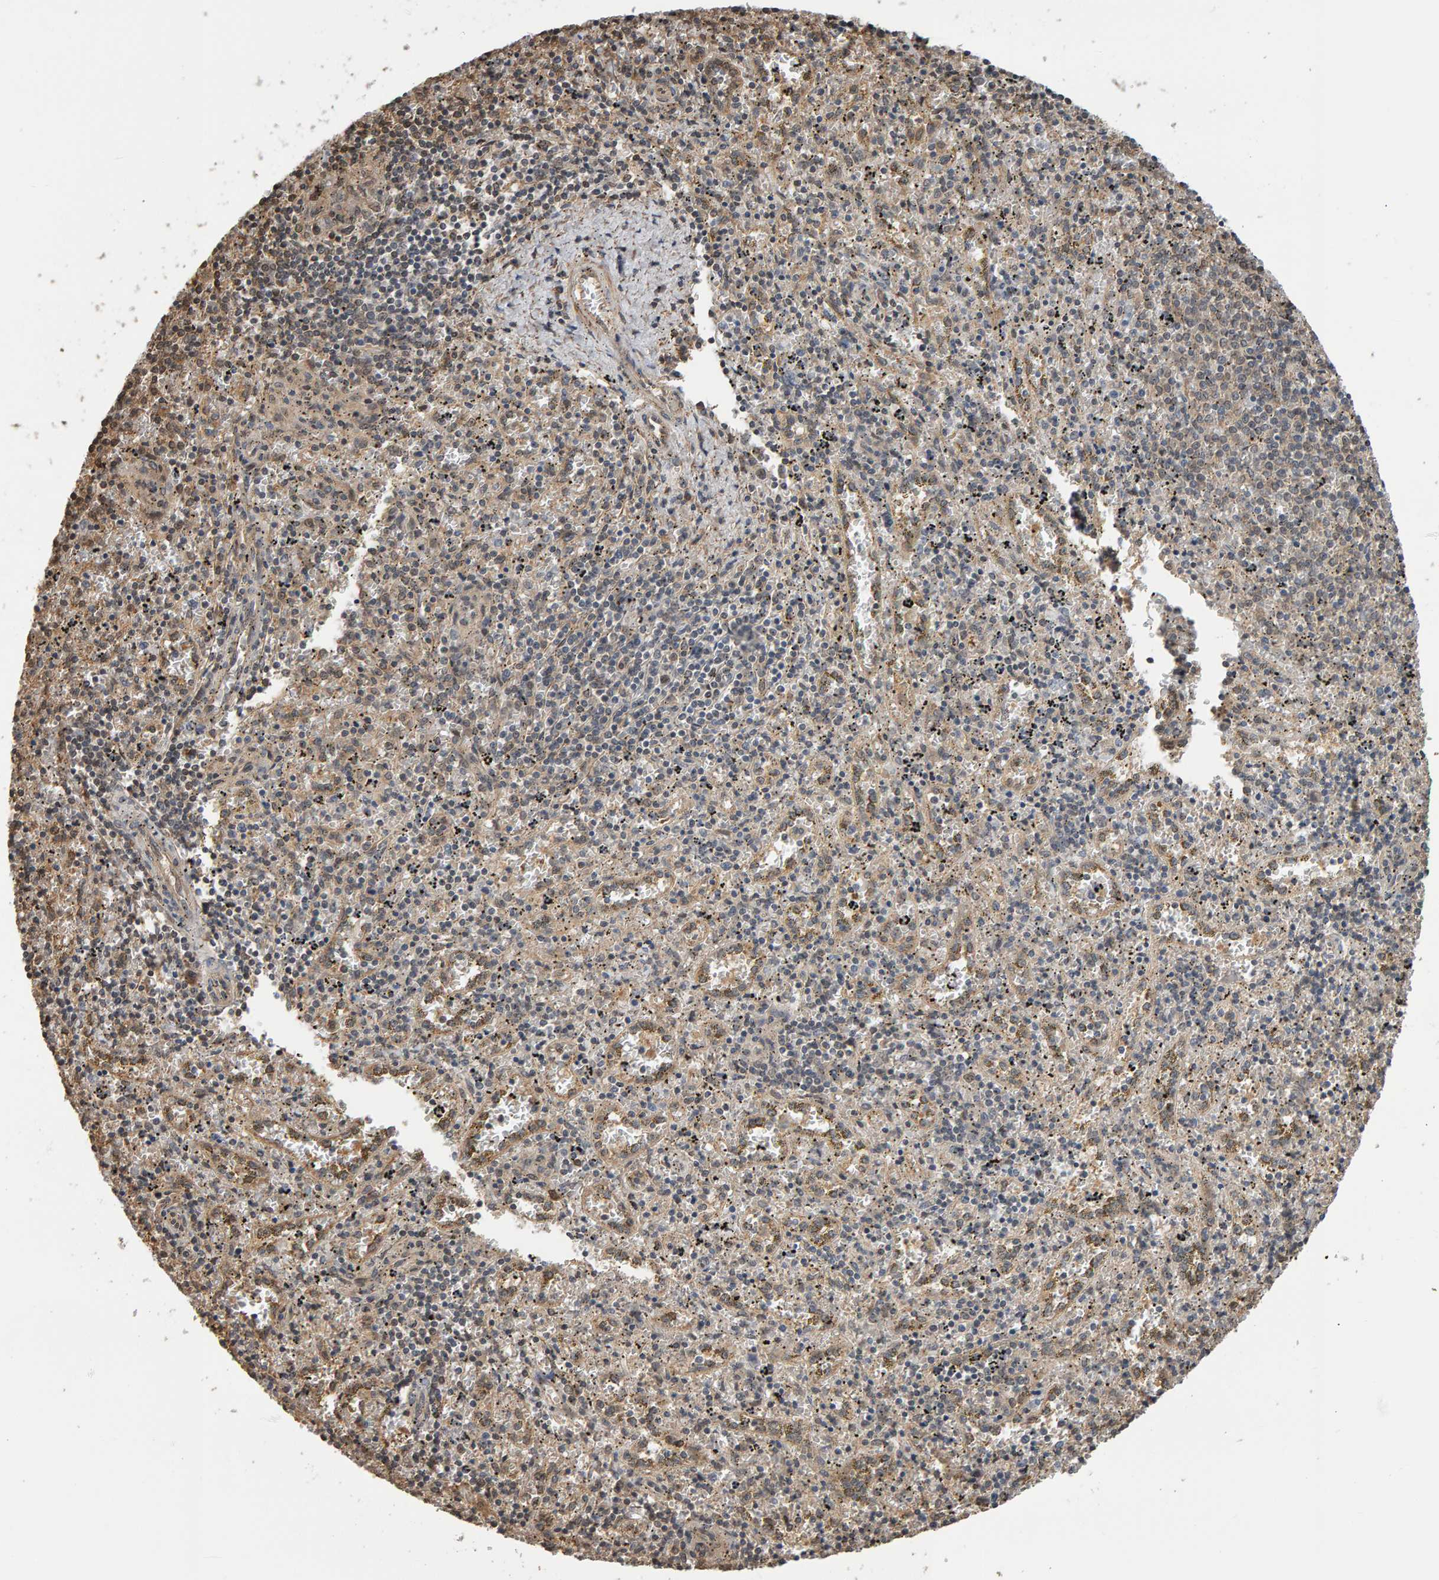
{"staining": {"intensity": "moderate", "quantity": "<25%", "location": "cytoplasmic/membranous"}, "tissue": "spleen", "cell_type": "Cells in red pulp", "image_type": "normal", "snomed": [{"axis": "morphology", "description": "Normal tissue, NOS"}, {"axis": "topography", "description": "Spleen"}], "caption": "Immunohistochemical staining of normal human spleen shows moderate cytoplasmic/membranous protein staining in about <25% of cells in red pulp.", "gene": "COASY", "patient": {"sex": "male", "age": 11}}